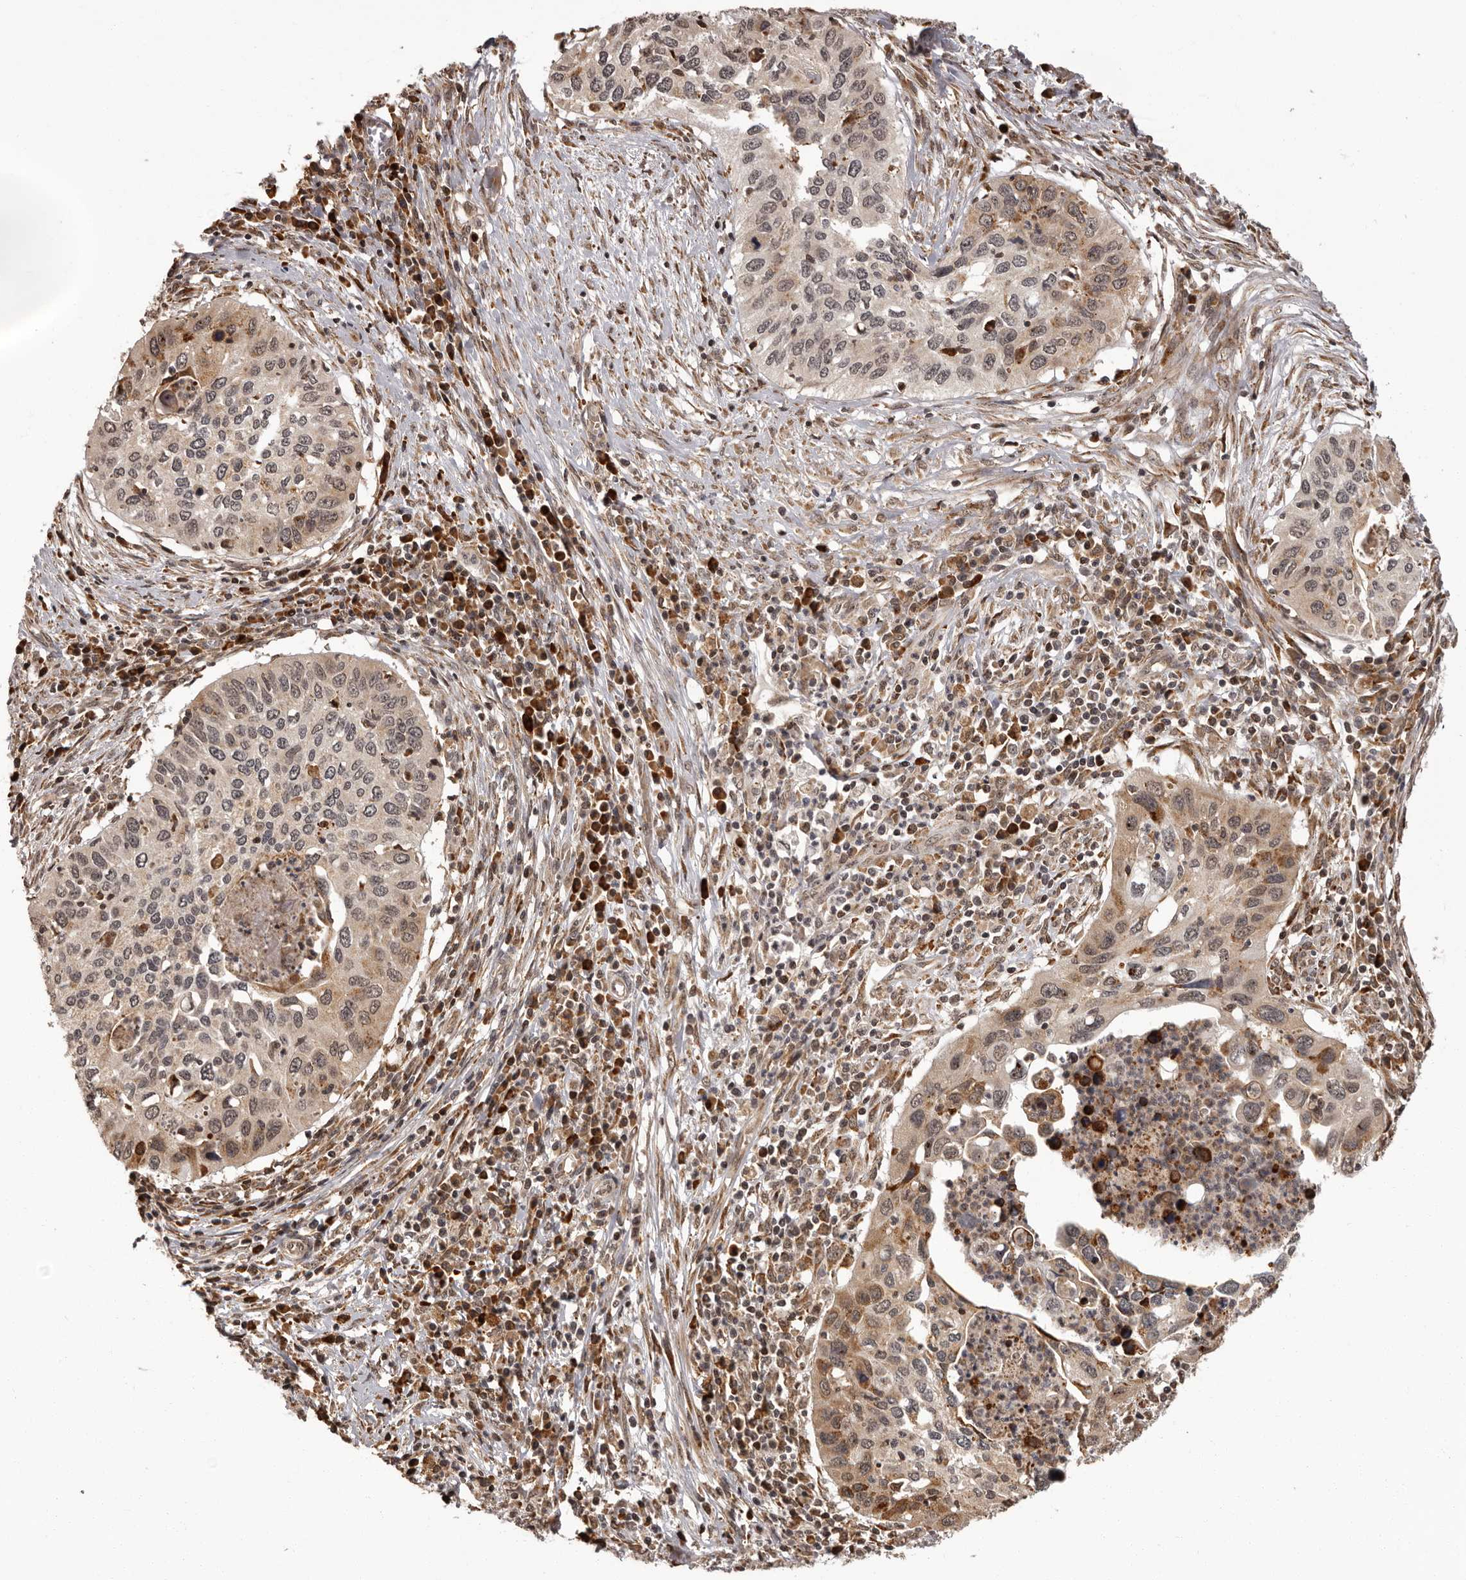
{"staining": {"intensity": "moderate", "quantity": "25%-75%", "location": "cytoplasmic/membranous,nuclear"}, "tissue": "cervical cancer", "cell_type": "Tumor cells", "image_type": "cancer", "snomed": [{"axis": "morphology", "description": "Squamous cell carcinoma, NOS"}, {"axis": "topography", "description": "Cervix"}], "caption": "Immunohistochemistry (IHC) of human cervical cancer displays medium levels of moderate cytoplasmic/membranous and nuclear expression in approximately 25%-75% of tumor cells.", "gene": "IL32", "patient": {"sex": "female", "age": 38}}